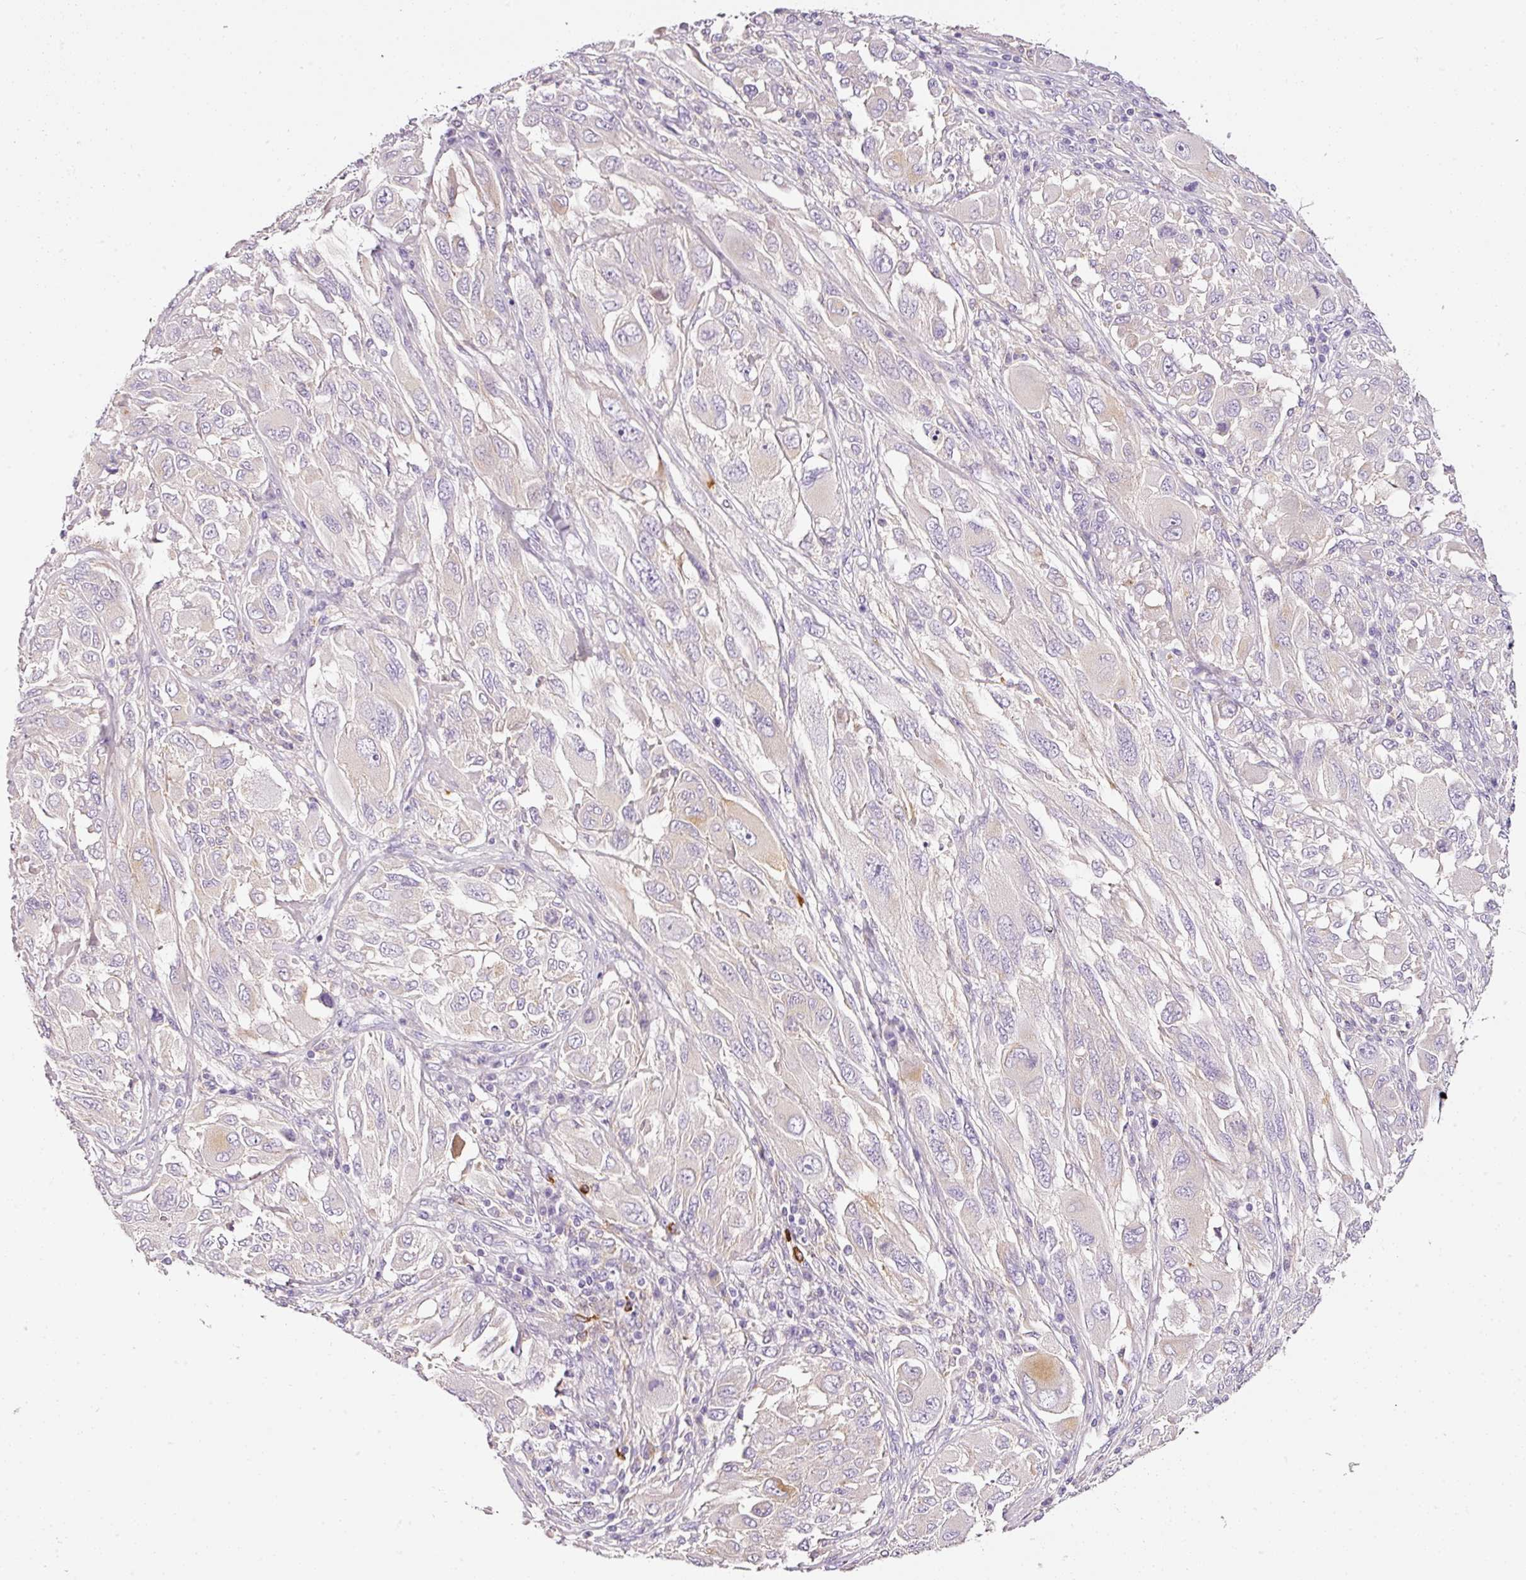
{"staining": {"intensity": "negative", "quantity": "none", "location": "none"}, "tissue": "melanoma", "cell_type": "Tumor cells", "image_type": "cancer", "snomed": [{"axis": "morphology", "description": "Malignant melanoma, NOS"}, {"axis": "topography", "description": "Skin"}], "caption": "A histopathology image of melanoma stained for a protein displays no brown staining in tumor cells. The staining is performed using DAB (3,3'-diaminobenzidine) brown chromogen with nuclei counter-stained in using hematoxylin.", "gene": "CYB561A3", "patient": {"sex": "female", "age": 91}}